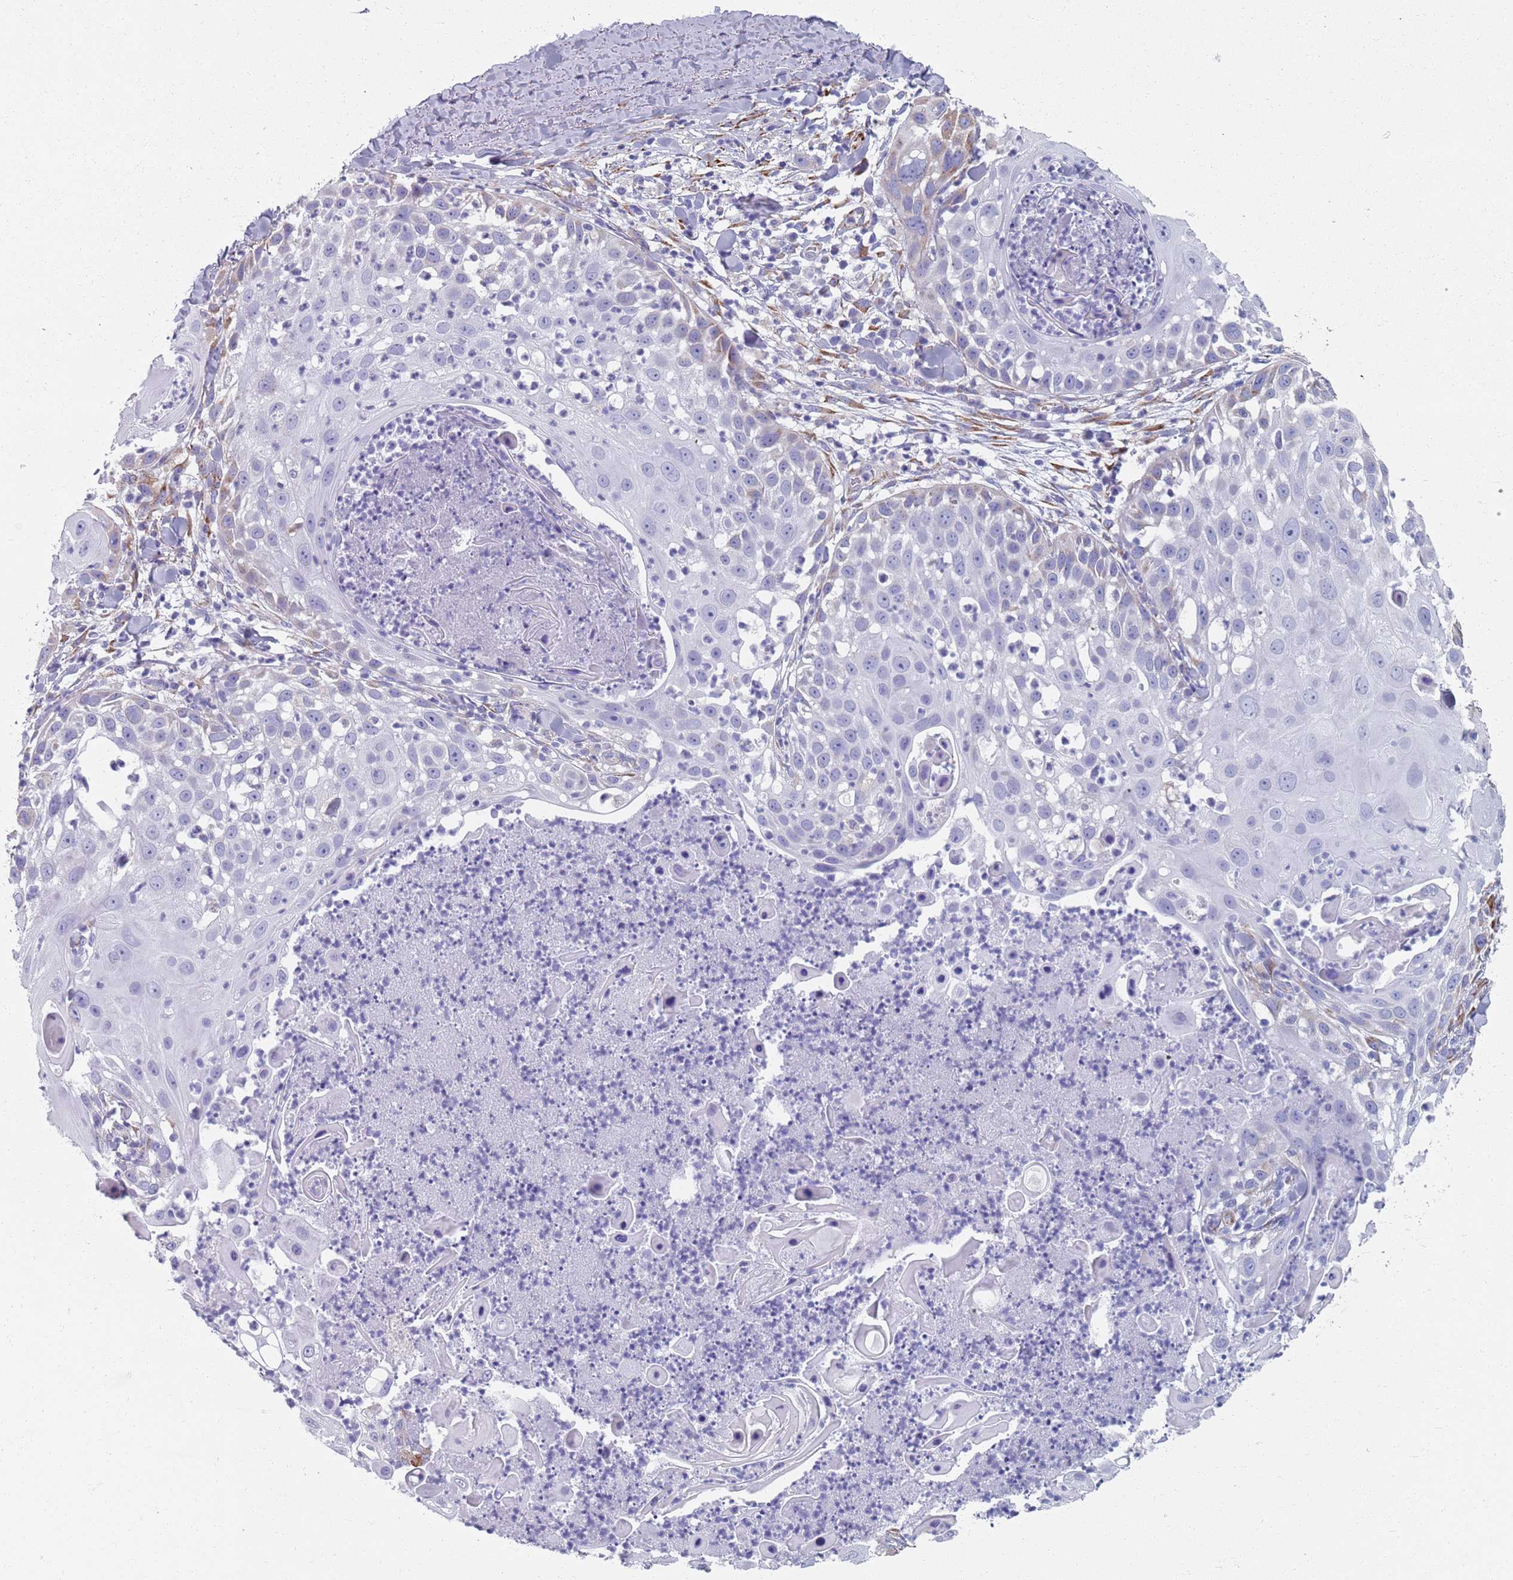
{"staining": {"intensity": "negative", "quantity": "none", "location": "none"}, "tissue": "skin cancer", "cell_type": "Tumor cells", "image_type": "cancer", "snomed": [{"axis": "morphology", "description": "Squamous cell carcinoma, NOS"}, {"axis": "topography", "description": "Skin"}], "caption": "IHC micrograph of neoplastic tissue: squamous cell carcinoma (skin) stained with DAB displays no significant protein positivity in tumor cells.", "gene": "PLOD1", "patient": {"sex": "female", "age": 44}}